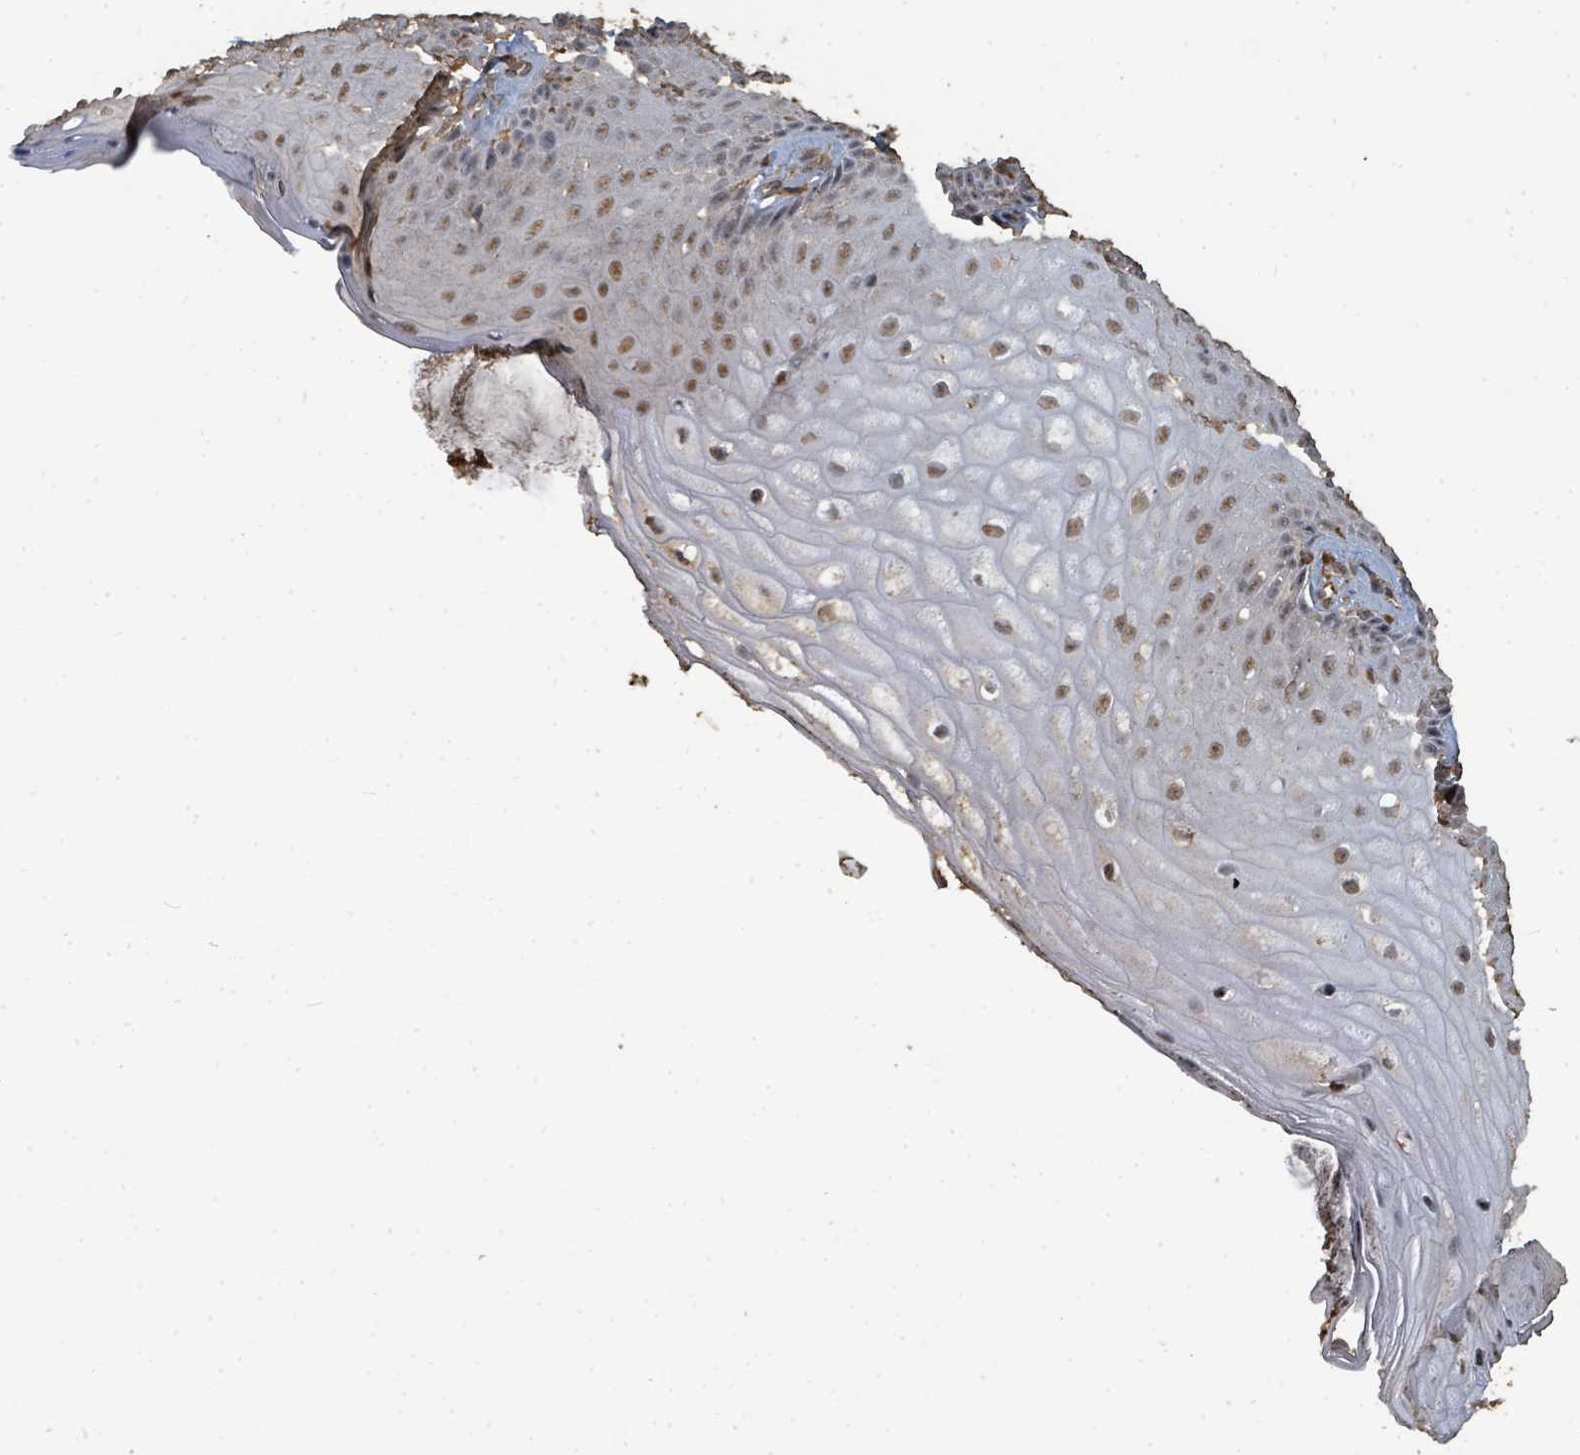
{"staining": {"intensity": "moderate", "quantity": ">75%", "location": "nuclear"}, "tissue": "skin", "cell_type": "Epidermal cells", "image_type": "normal", "snomed": [{"axis": "morphology", "description": "Normal tissue, NOS"}, {"axis": "topography", "description": "Anal"}], "caption": "IHC histopathology image of normal skin: skin stained using immunohistochemistry (IHC) displays medium levels of moderate protein expression localized specifically in the nuclear of epidermal cells, appearing as a nuclear brown color.", "gene": "C6orf52", "patient": {"sex": "male", "age": 80}}